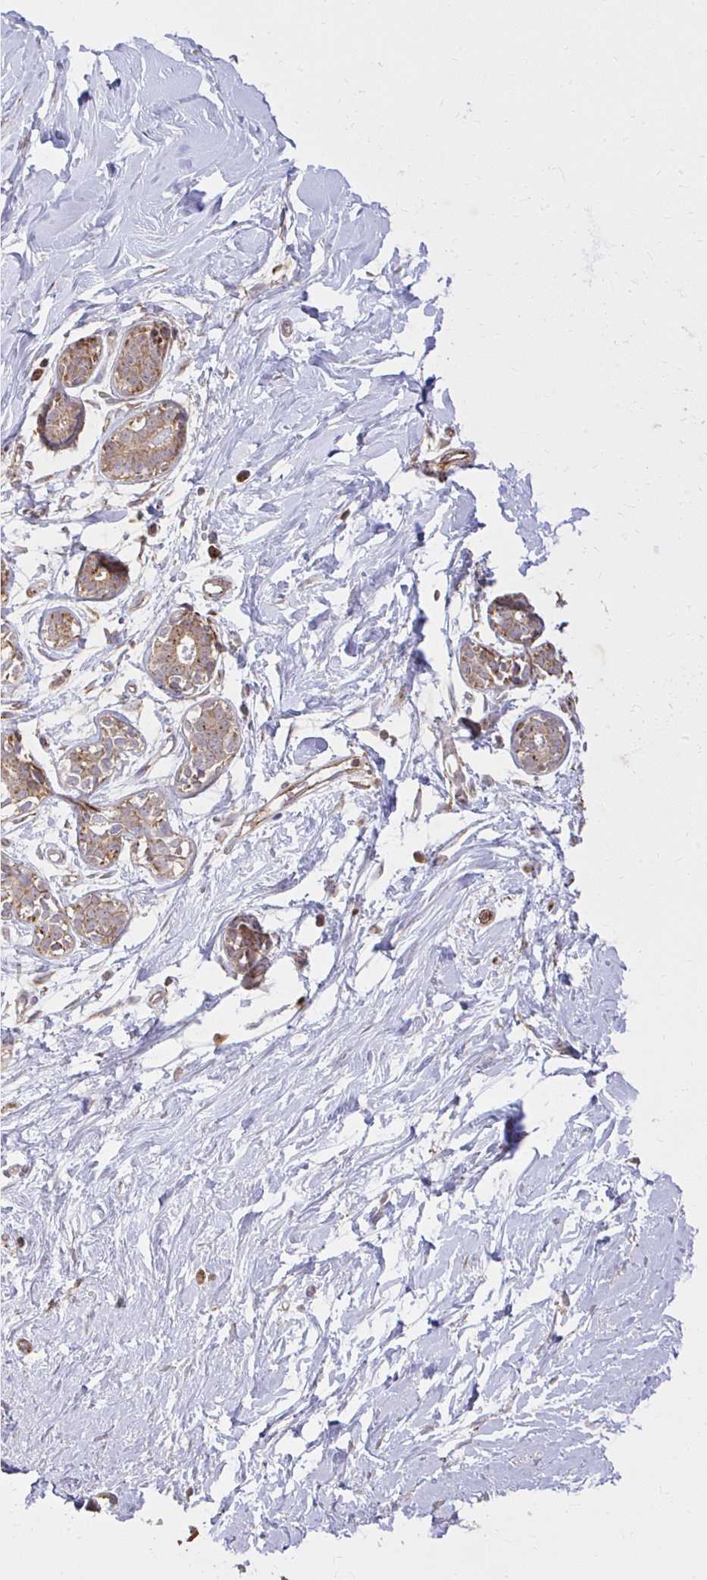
{"staining": {"intensity": "negative", "quantity": "none", "location": "none"}, "tissue": "breast", "cell_type": "Adipocytes", "image_type": "normal", "snomed": [{"axis": "morphology", "description": "Normal tissue, NOS"}, {"axis": "topography", "description": "Breast"}], "caption": "A high-resolution image shows immunohistochemistry (IHC) staining of normal breast, which shows no significant staining in adipocytes. (DAB (3,3'-diaminobenzidine) immunohistochemistry, high magnification).", "gene": "GNS", "patient": {"sex": "female", "age": 27}}